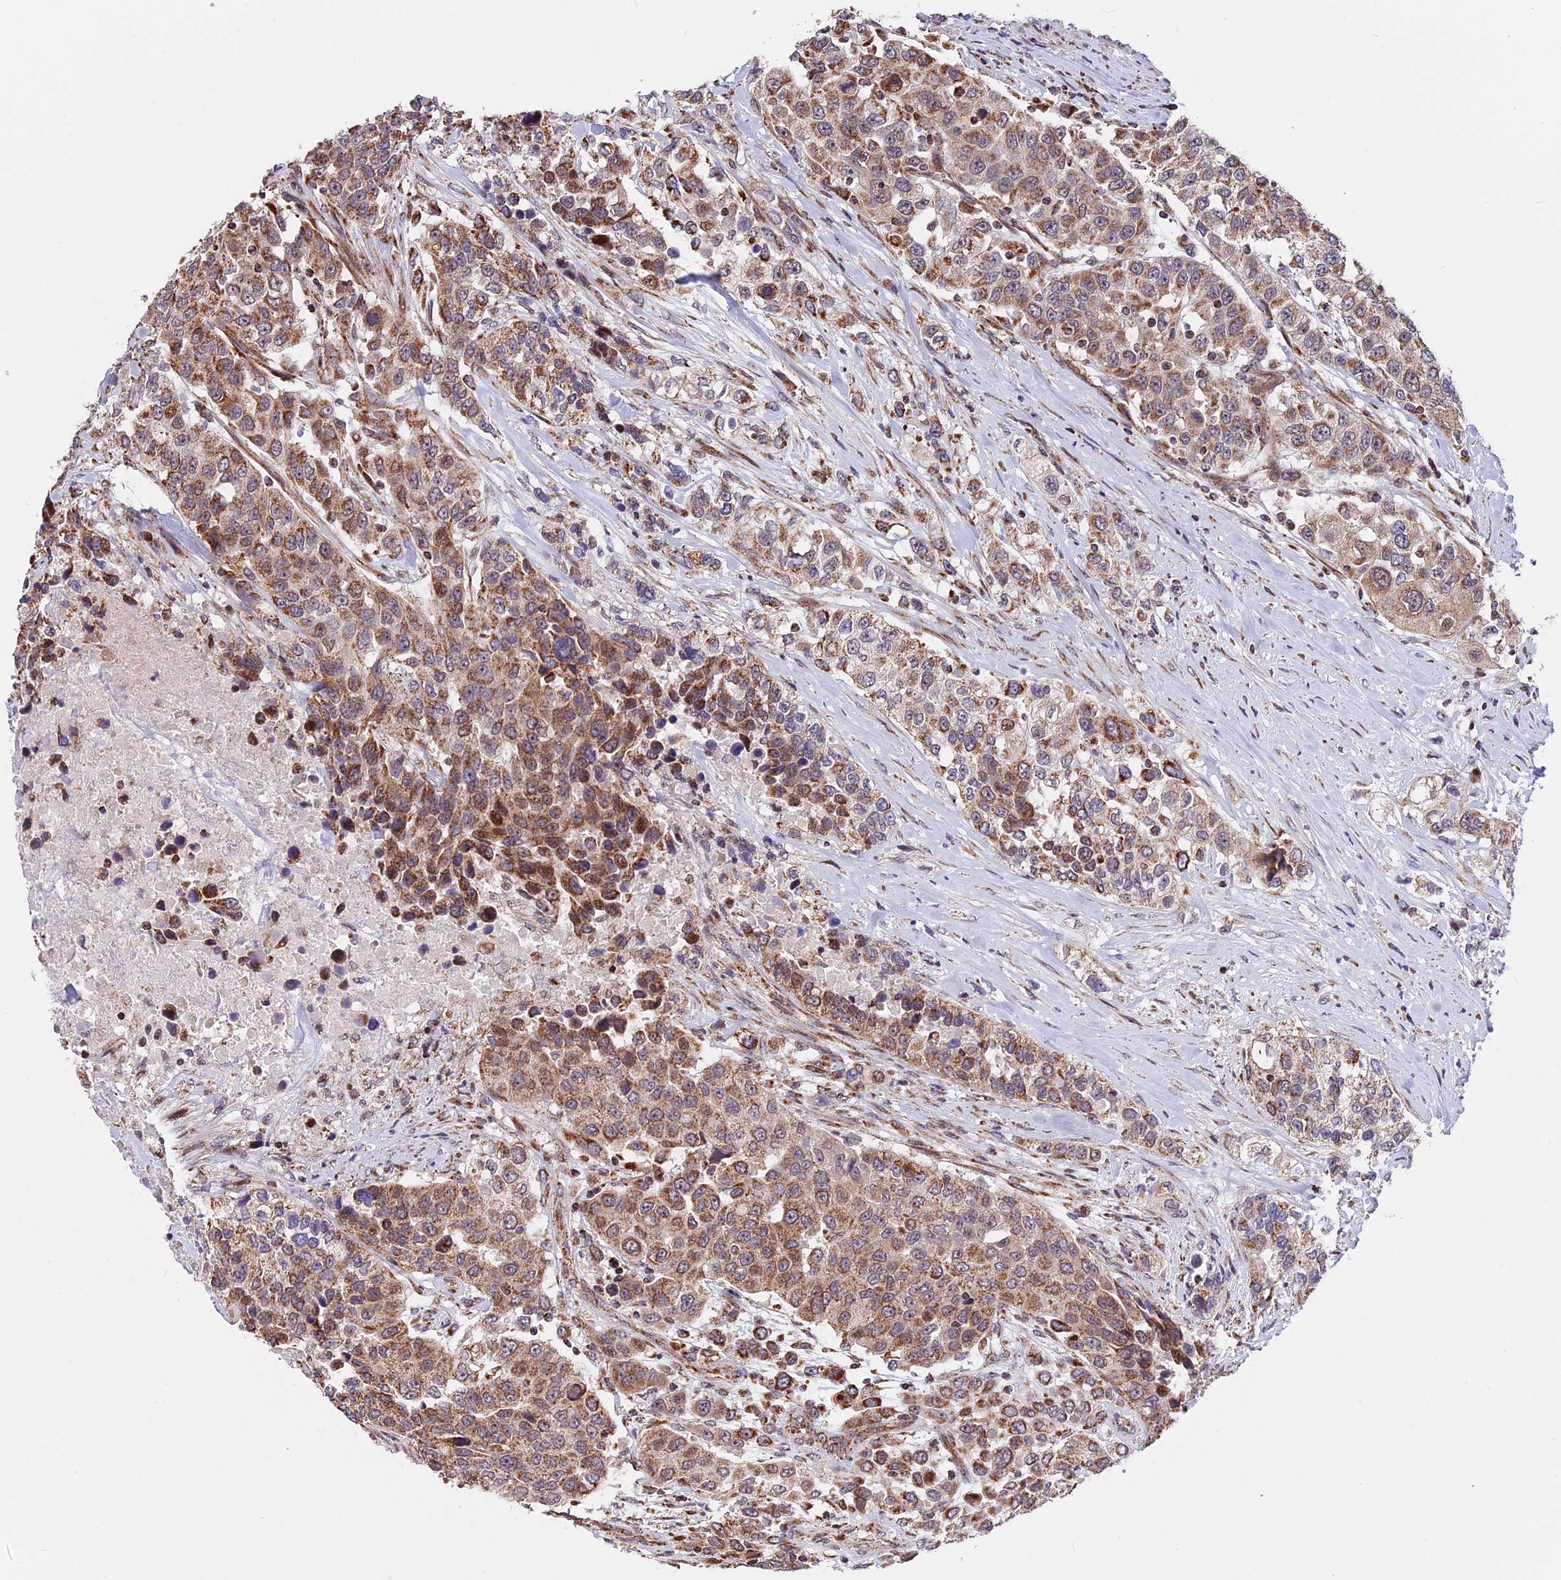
{"staining": {"intensity": "moderate", "quantity": ">75%", "location": "cytoplasmic/membranous"}, "tissue": "urothelial cancer", "cell_type": "Tumor cells", "image_type": "cancer", "snomed": [{"axis": "morphology", "description": "Urothelial carcinoma, High grade"}, {"axis": "topography", "description": "Urinary bladder"}], "caption": "A histopathology image of urothelial cancer stained for a protein reveals moderate cytoplasmic/membranous brown staining in tumor cells.", "gene": "FAM174C", "patient": {"sex": "female", "age": 80}}